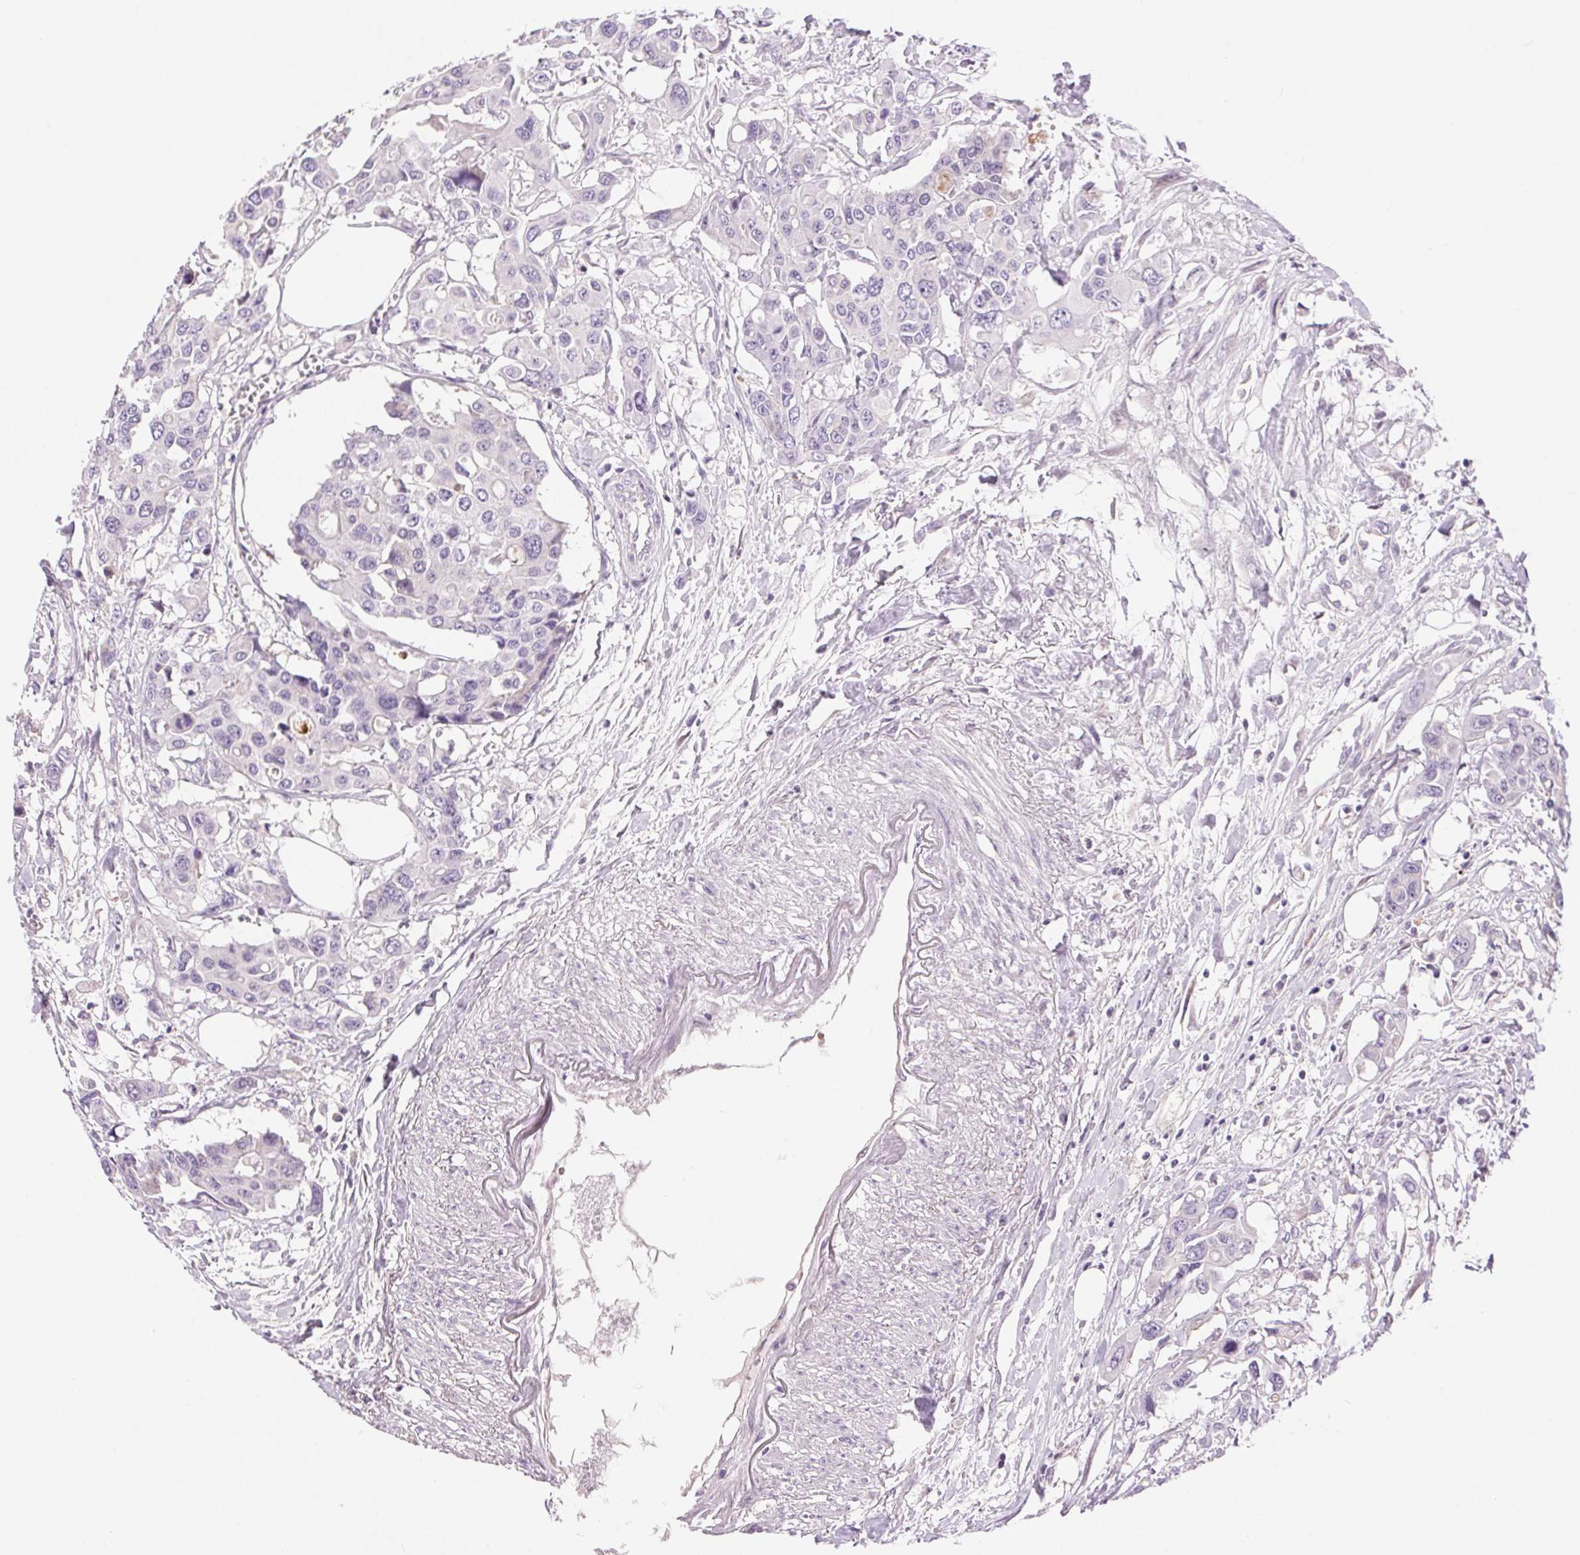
{"staining": {"intensity": "negative", "quantity": "none", "location": "none"}, "tissue": "colorectal cancer", "cell_type": "Tumor cells", "image_type": "cancer", "snomed": [{"axis": "morphology", "description": "Adenocarcinoma, NOS"}, {"axis": "topography", "description": "Colon"}], "caption": "This is an IHC photomicrograph of colorectal cancer. There is no staining in tumor cells.", "gene": "SYT11", "patient": {"sex": "male", "age": 77}}